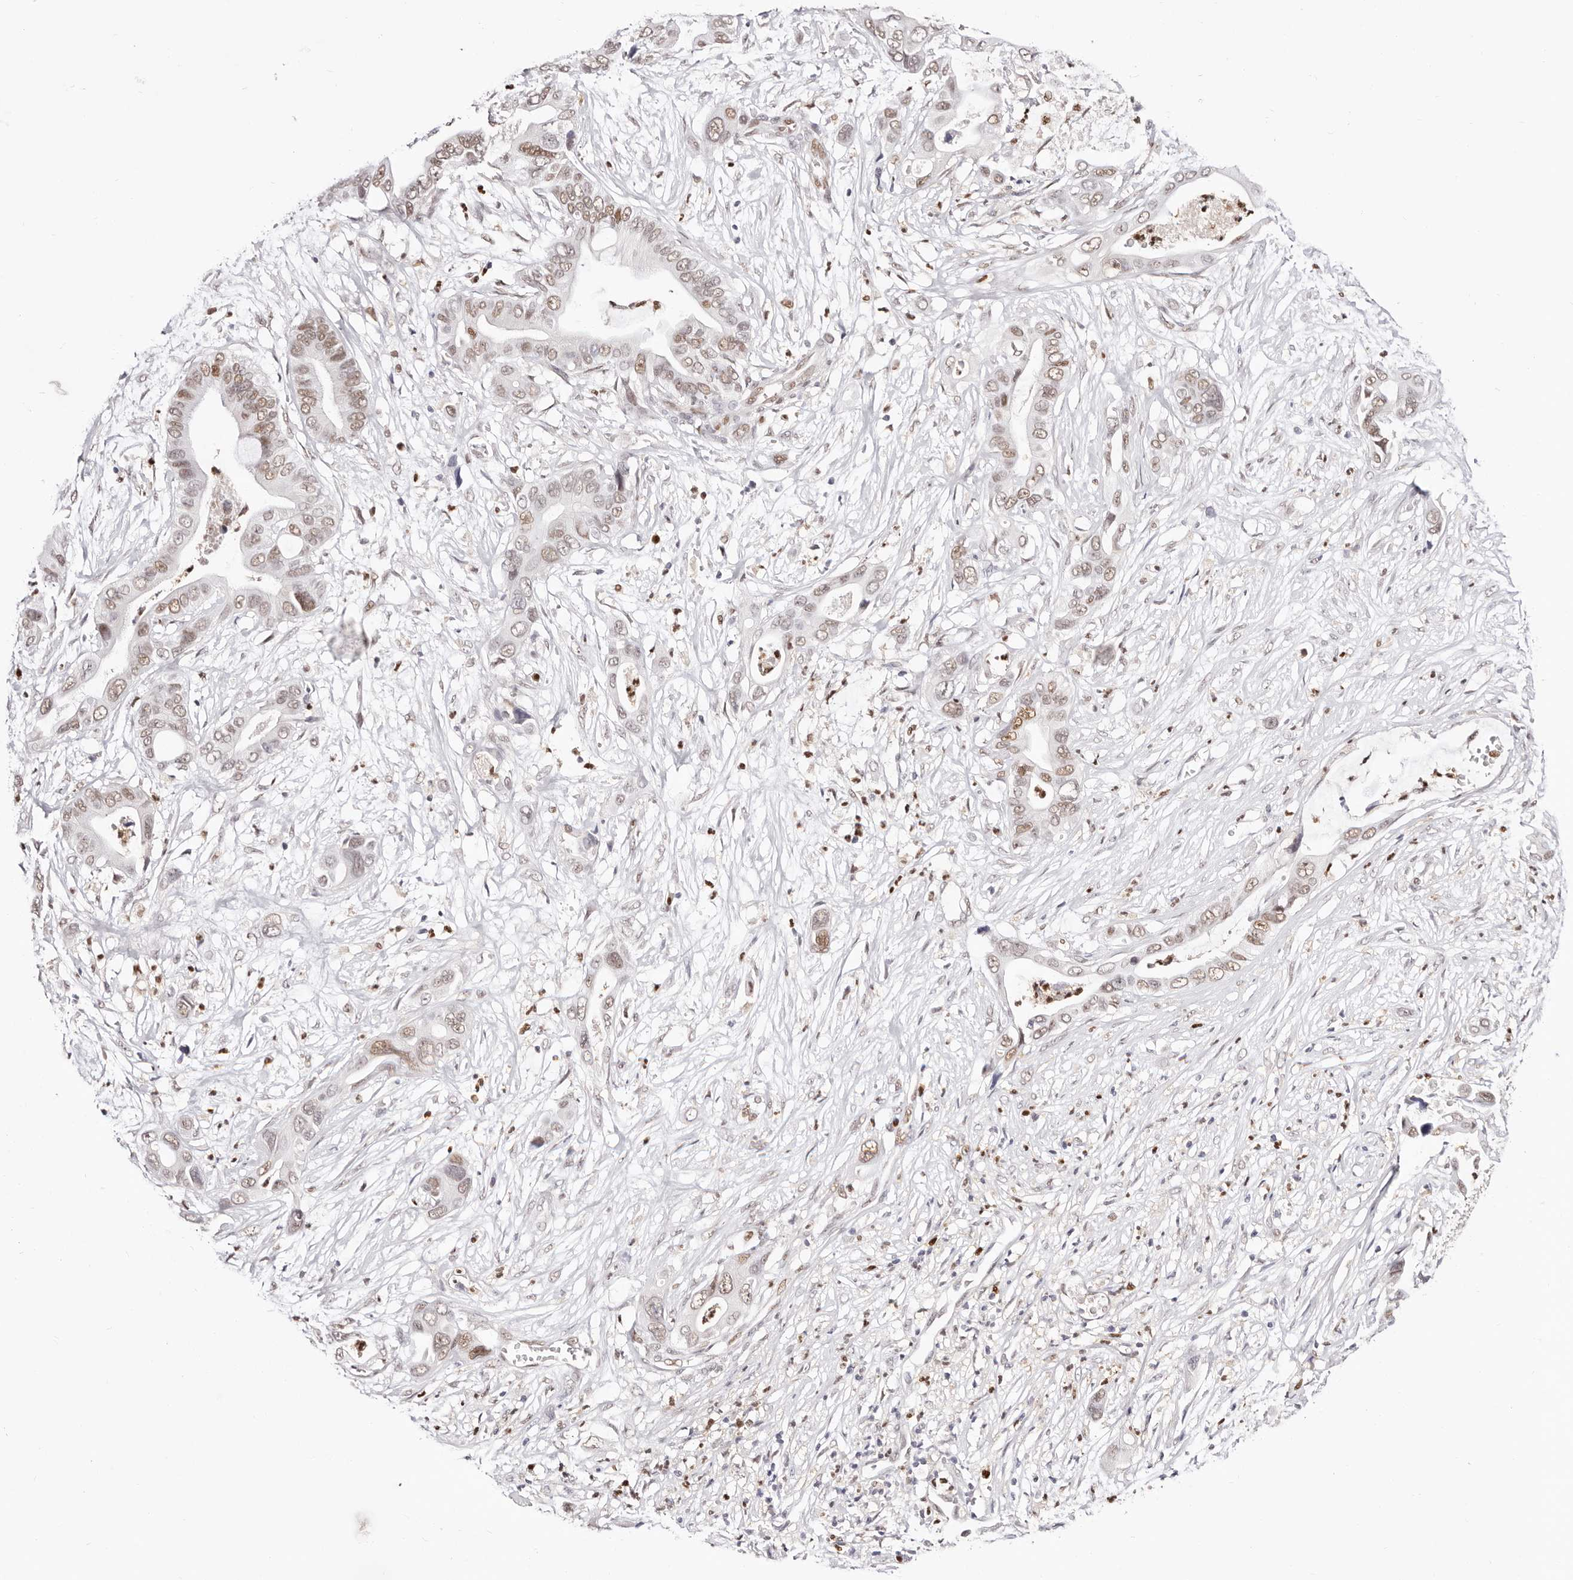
{"staining": {"intensity": "moderate", "quantity": "25%-75%", "location": "nuclear"}, "tissue": "pancreatic cancer", "cell_type": "Tumor cells", "image_type": "cancer", "snomed": [{"axis": "morphology", "description": "Adenocarcinoma, NOS"}, {"axis": "topography", "description": "Pancreas"}], "caption": "Immunohistochemical staining of pancreatic cancer (adenocarcinoma) displays moderate nuclear protein staining in approximately 25%-75% of tumor cells. (DAB IHC, brown staining for protein, blue staining for nuclei).", "gene": "TKT", "patient": {"sex": "male", "age": 66}}